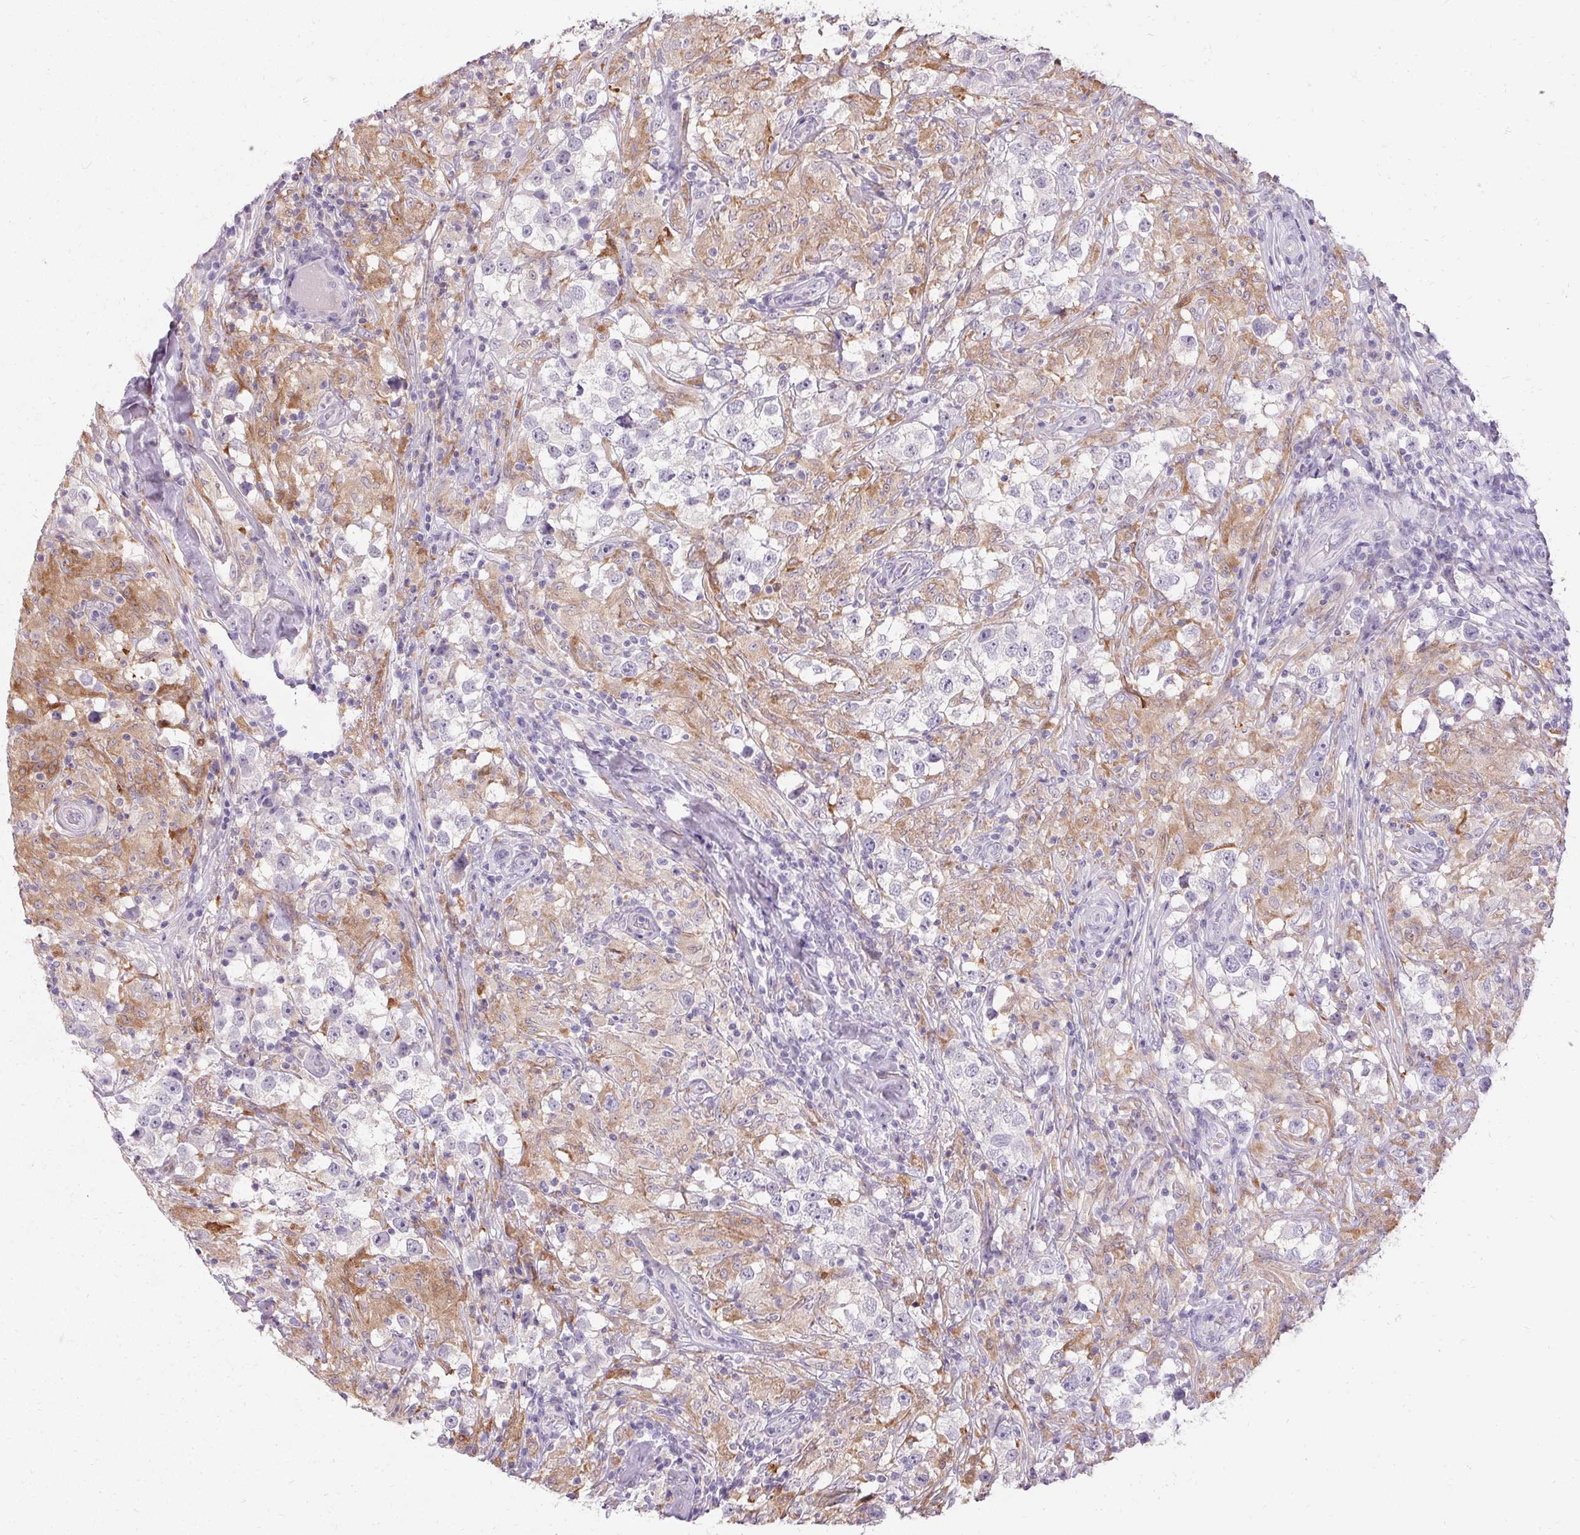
{"staining": {"intensity": "weak", "quantity": "<25%", "location": "cytoplasmic/membranous"}, "tissue": "testis cancer", "cell_type": "Tumor cells", "image_type": "cancer", "snomed": [{"axis": "morphology", "description": "Seminoma, NOS"}, {"axis": "topography", "description": "Testis"}], "caption": "Micrograph shows no significant protein staining in tumor cells of seminoma (testis). (Stains: DAB (3,3'-diaminobenzidine) immunohistochemistry with hematoxylin counter stain, Microscopy: brightfield microscopy at high magnification).", "gene": "HSD17B3", "patient": {"sex": "male", "age": 46}}